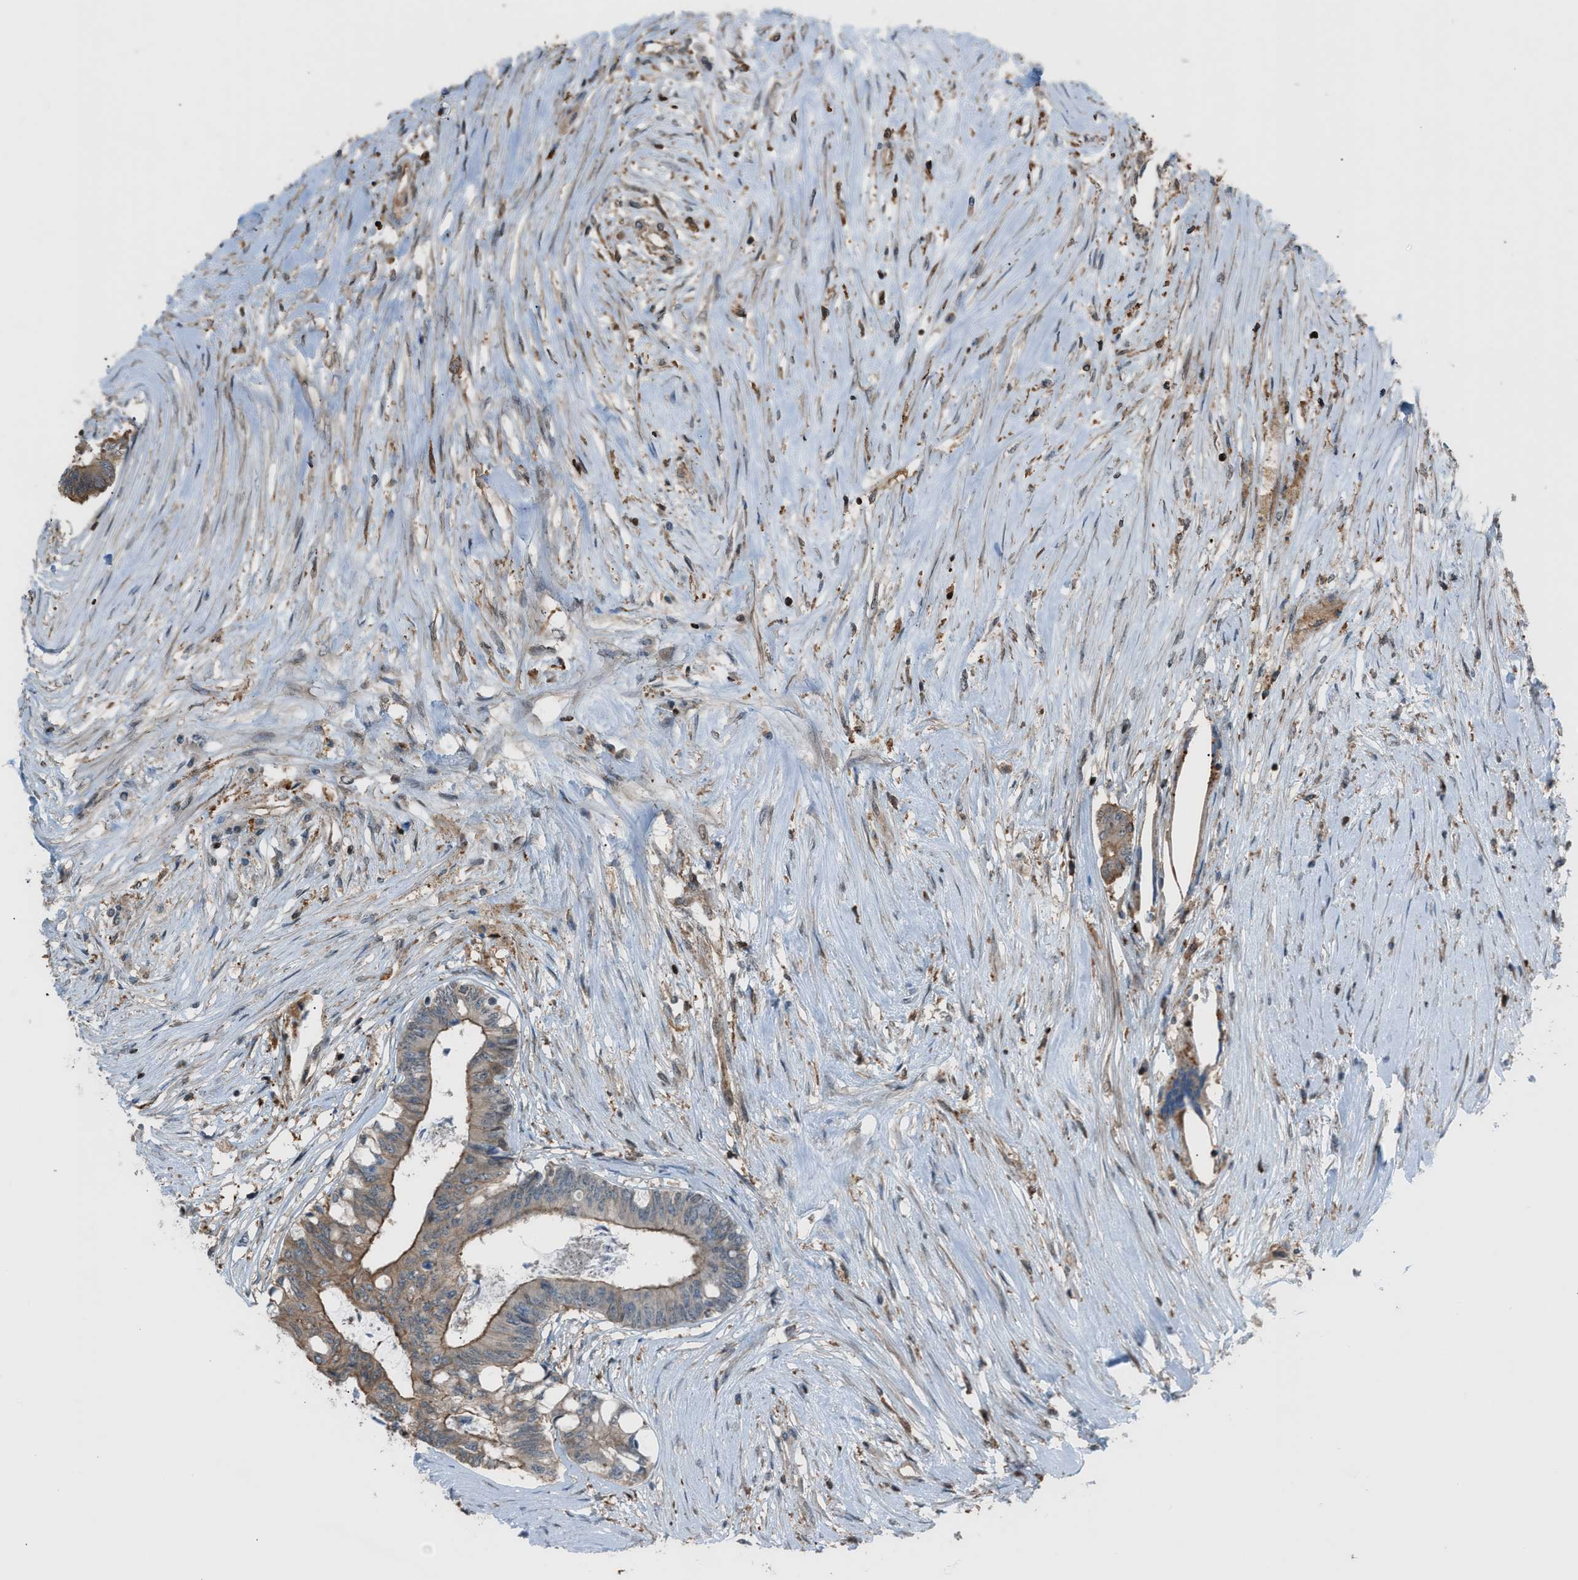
{"staining": {"intensity": "moderate", "quantity": ">75%", "location": "cytoplasmic/membranous"}, "tissue": "colorectal cancer", "cell_type": "Tumor cells", "image_type": "cancer", "snomed": [{"axis": "morphology", "description": "Adenocarcinoma, NOS"}, {"axis": "topography", "description": "Rectum"}], "caption": "Tumor cells show moderate cytoplasmic/membranous positivity in approximately >75% of cells in colorectal cancer (adenocarcinoma).", "gene": "DYRK1A", "patient": {"sex": "male", "age": 63}}